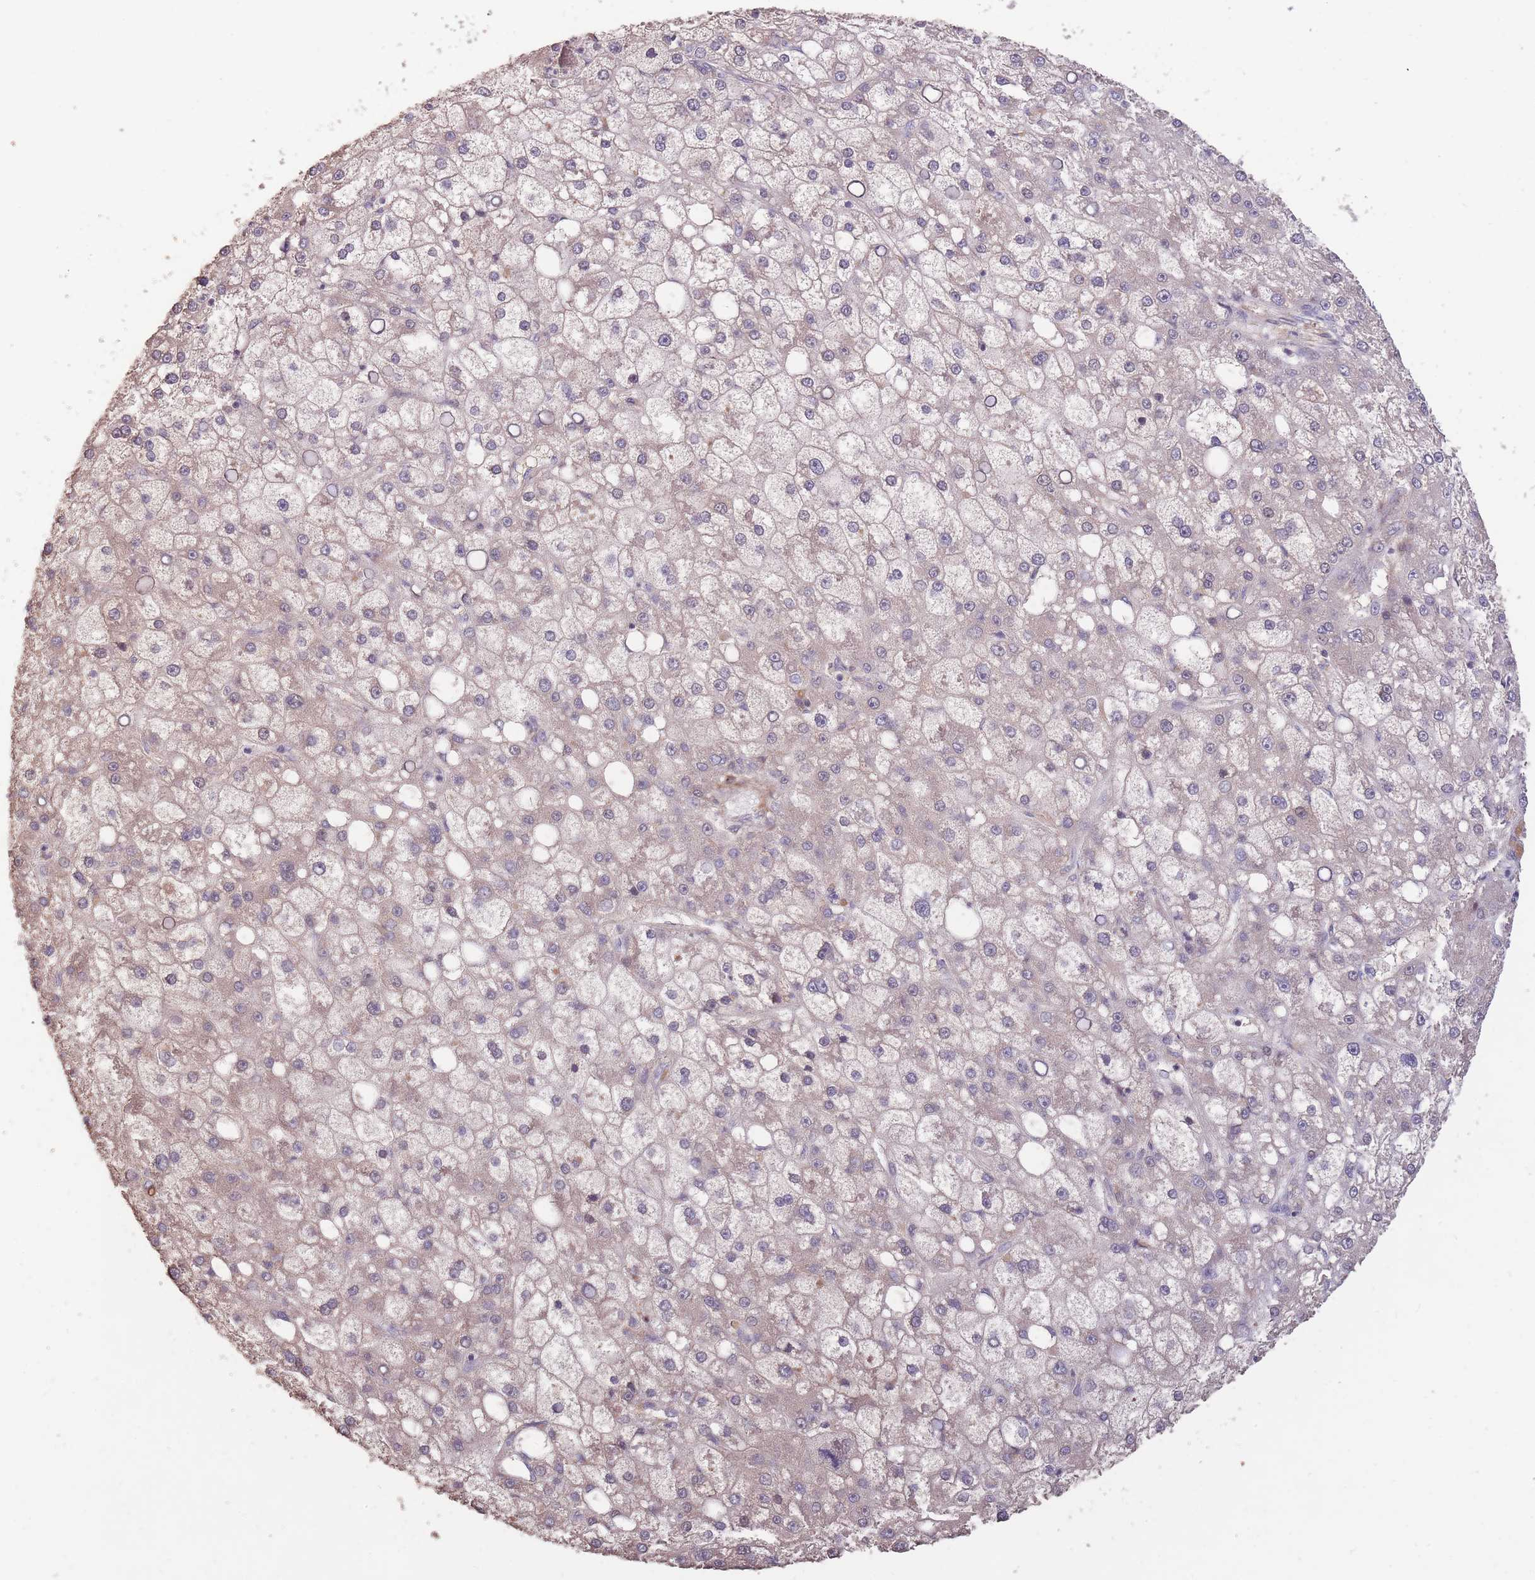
{"staining": {"intensity": "weak", "quantity": "<25%", "location": "cytoplasmic/membranous"}, "tissue": "liver cancer", "cell_type": "Tumor cells", "image_type": "cancer", "snomed": [{"axis": "morphology", "description": "Carcinoma, Hepatocellular, NOS"}, {"axis": "topography", "description": "Liver"}], "caption": "The micrograph shows no significant positivity in tumor cells of liver cancer (hepatocellular carcinoma).", "gene": "NLRC4", "patient": {"sex": "male", "age": 67}}